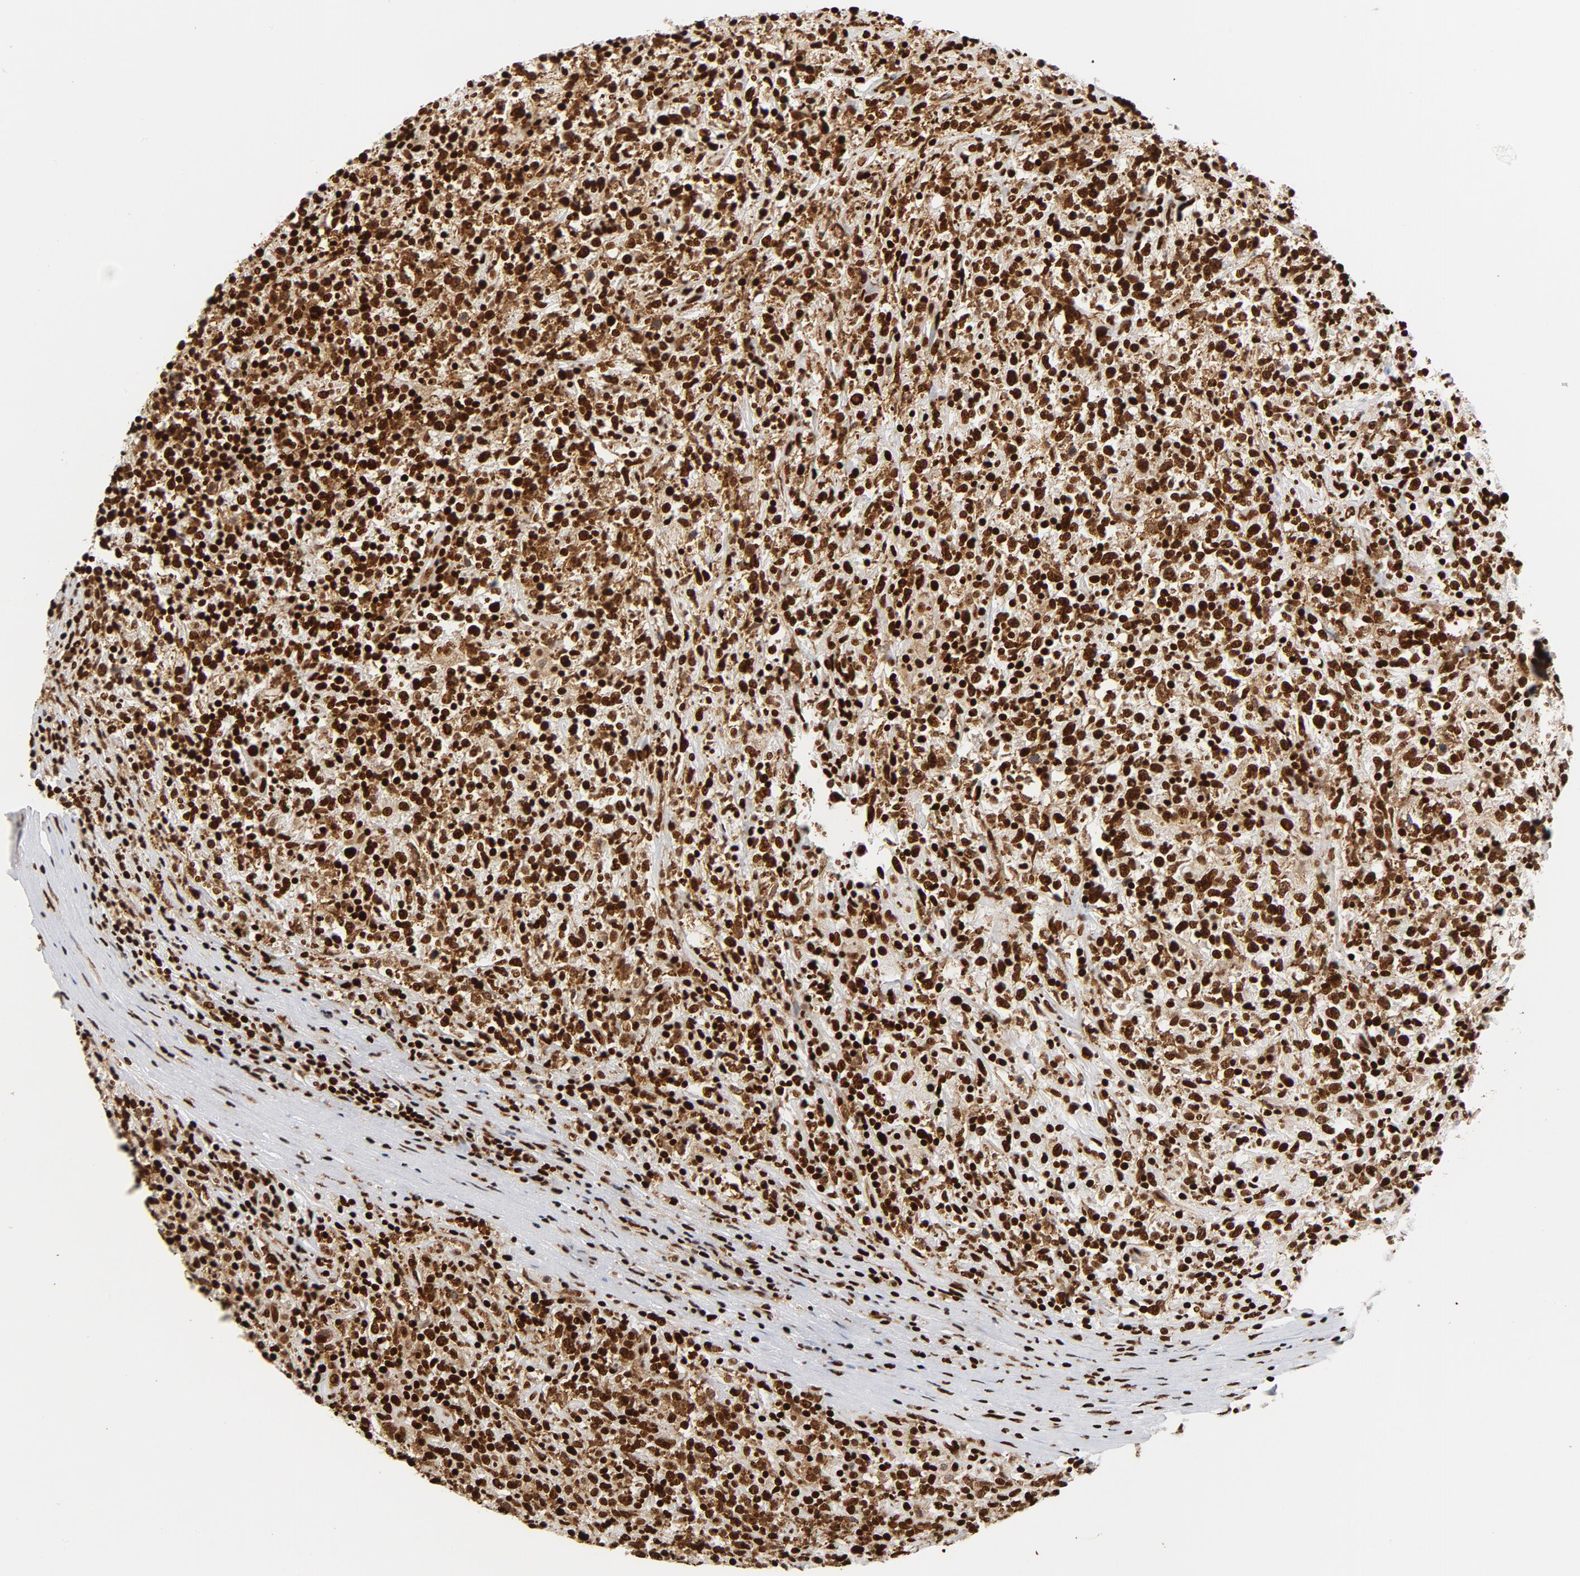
{"staining": {"intensity": "strong", "quantity": ">75%", "location": "cytoplasmic/membranous,nuclear"}, "tissue": "lymphoma", "cell_type": "Tumor cells", "image_type": "cancer", "snomed": [{"axis": "morphology", "description": "Malignant lymphoma, non-Hodgkin's type, High grade"}, {"axis": "topography", "description": "Lymph node"}], "caption": "This is a micrograph of immunohistochemistry (IHC) staining of high-grade malignant lymphoma, non-Hodgkin's type, which shows strong positivity in the cytoplasmic/membranous and nuclear of tumor cells.", "gene": "XRCC6", "patient": {"sex": "female", "age": 84}}